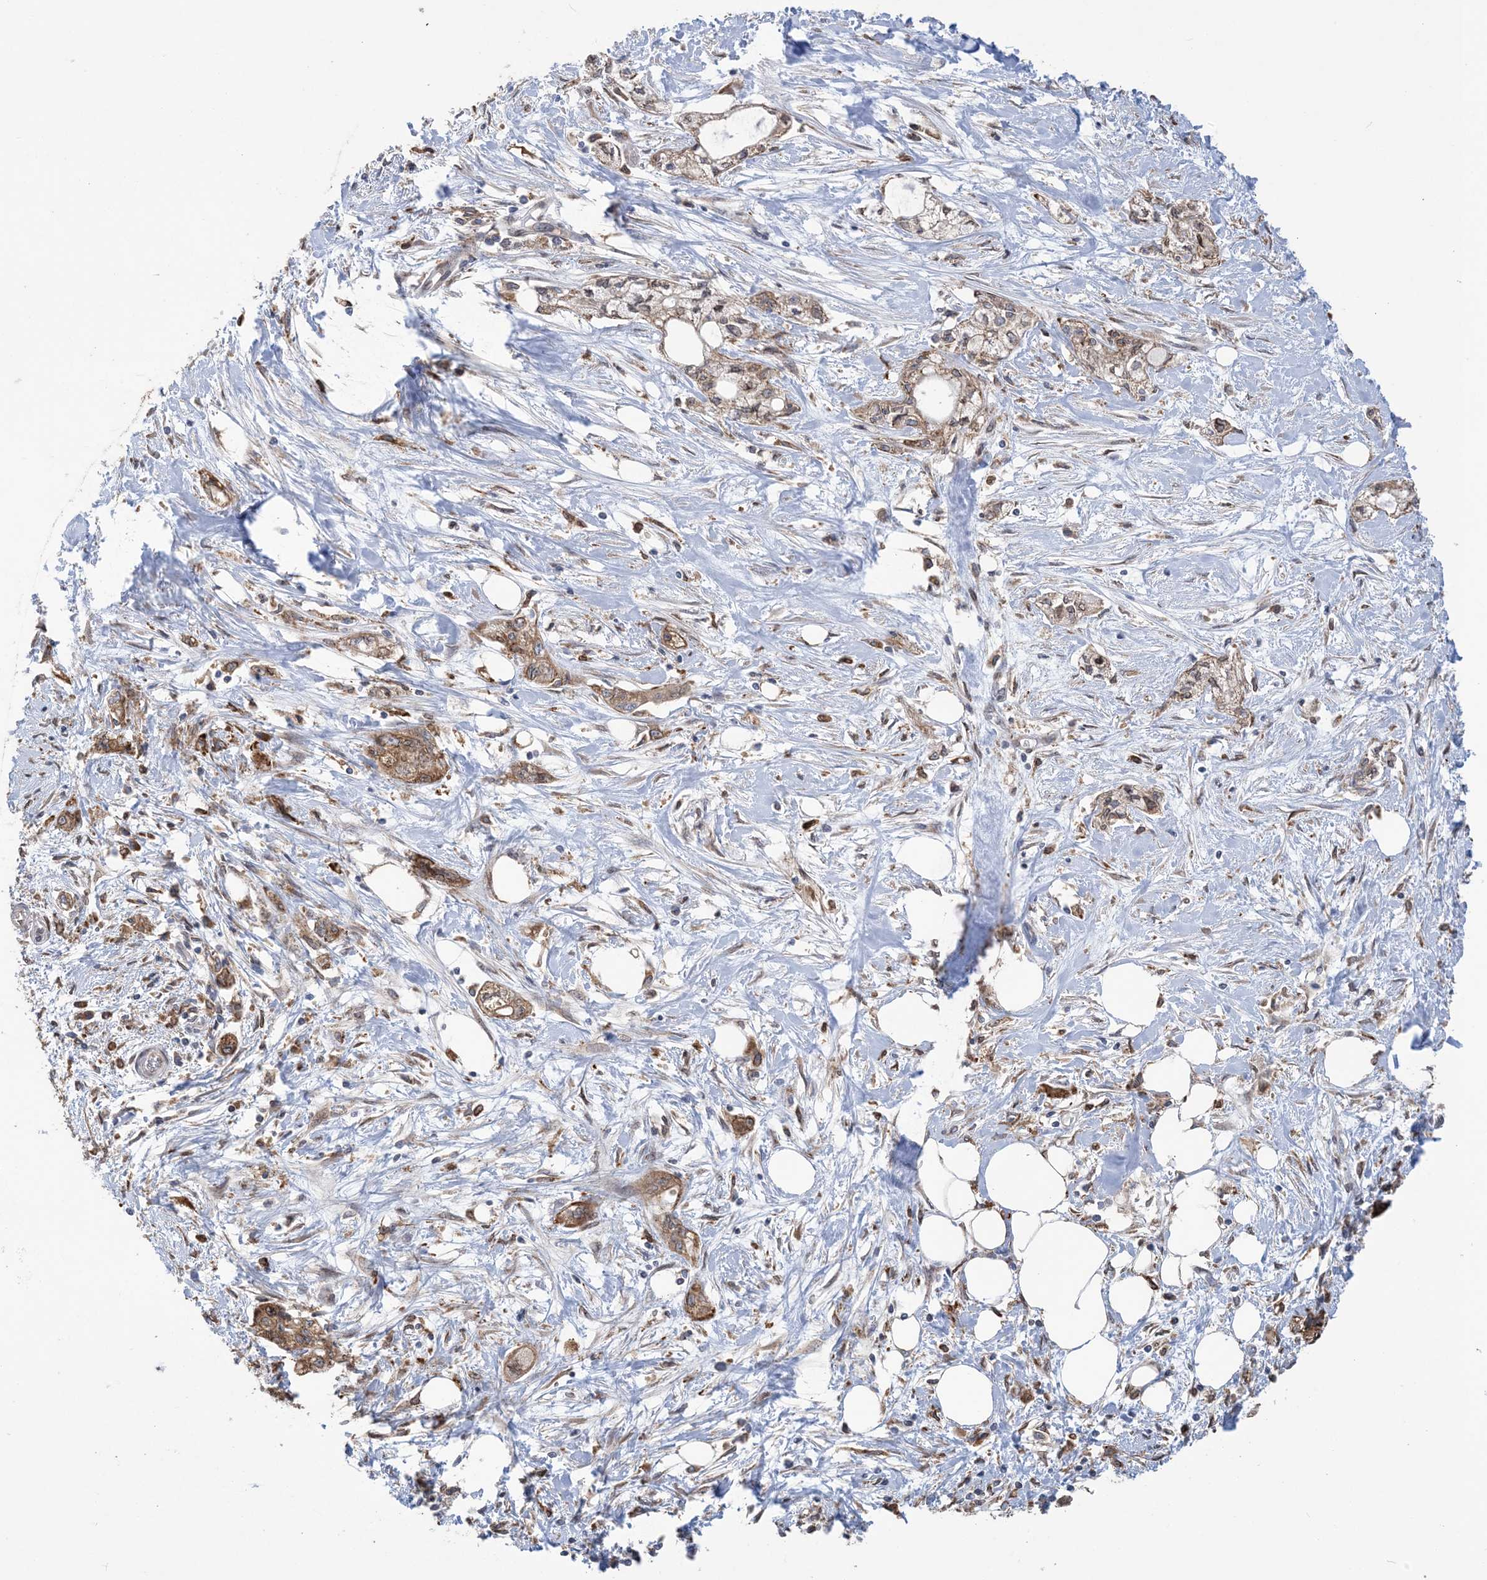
{"staining": {"intensity": "moderate", "quantity": ">75%", "location": "cytoplasmic/membranous"}, "tissue": "pancreatic cancer", "cell_type": "Tumor cells", "image_type": "cancer", "snomed": [{"axis": "morphology", "description": "Adenocarcinoma, NOS"}, {"axis": "topography", "description": "Pancreas"}], "caption": "Protein expression by immunohistochemistry reveals moderate cytoplasmic/membranous expression in approximately >75% of tumor cells in adenocarcinoma (pancreatic).", "gene": "SHANK1", "patient": {"sex": "male", "age": 70}}